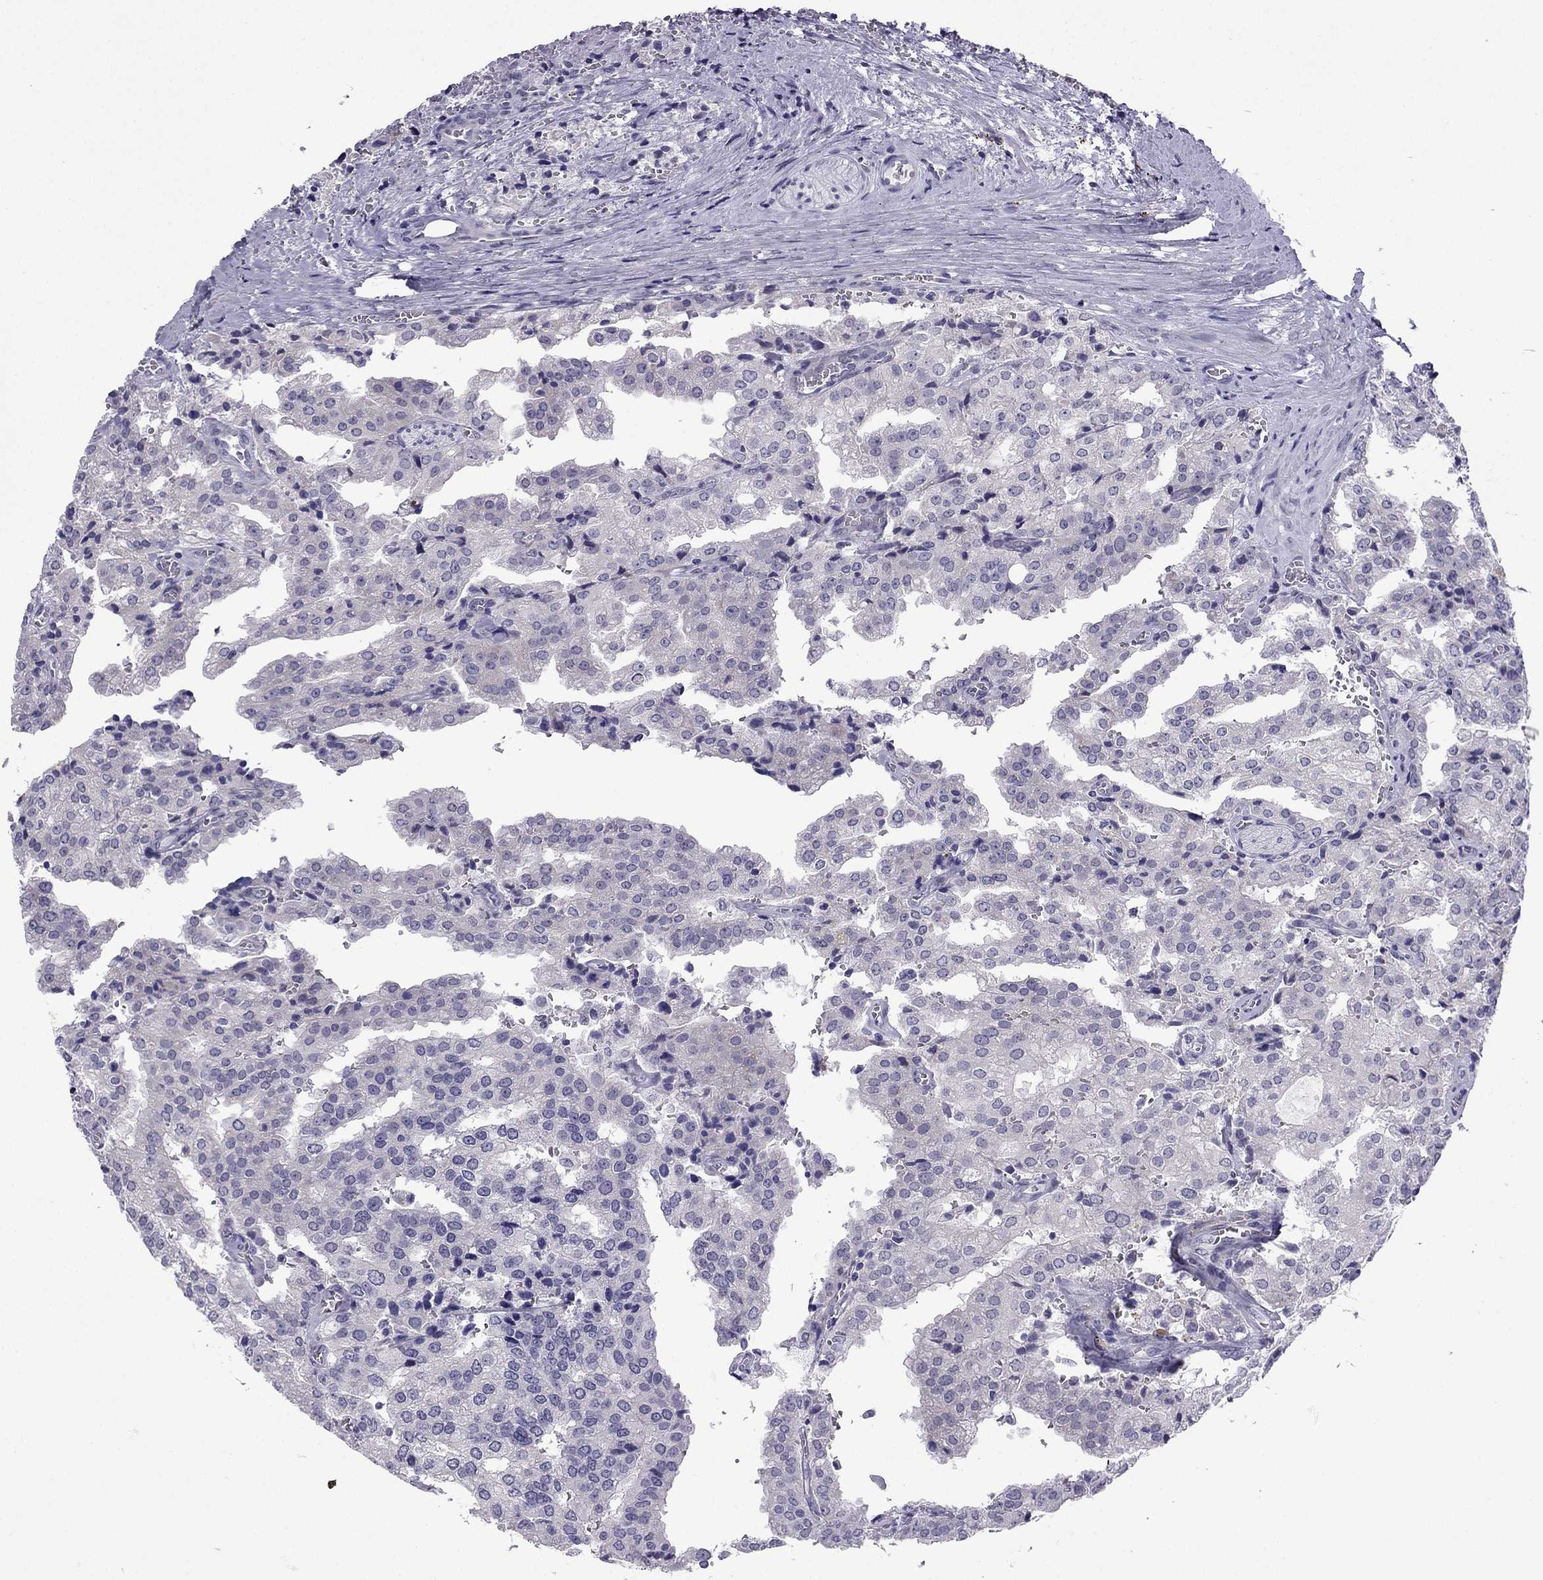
{"staining": {"intensity": "negative", "quantity": "none", "location": "none"}, "tissue": "prostate cancer", "cell_type": "Tumor cells", "image_type": "cancer", "snomed": [{"axis": "morphology", "description": "Adenocarcinoma, High grade"}, {"axis": "topography", "description": "Prostate"}], "caption": "Immunohistochemistry image of neoplastic tissue: human prostate high-grade adenocarcinoma stained with DAB reveals no significant protein staining in tumor cells. (DAB immunohistochemistry (IHC) with hematoxylin counter stain).", "gene": "POM121L12", "patient": {"sex": "male", "age": 68}}